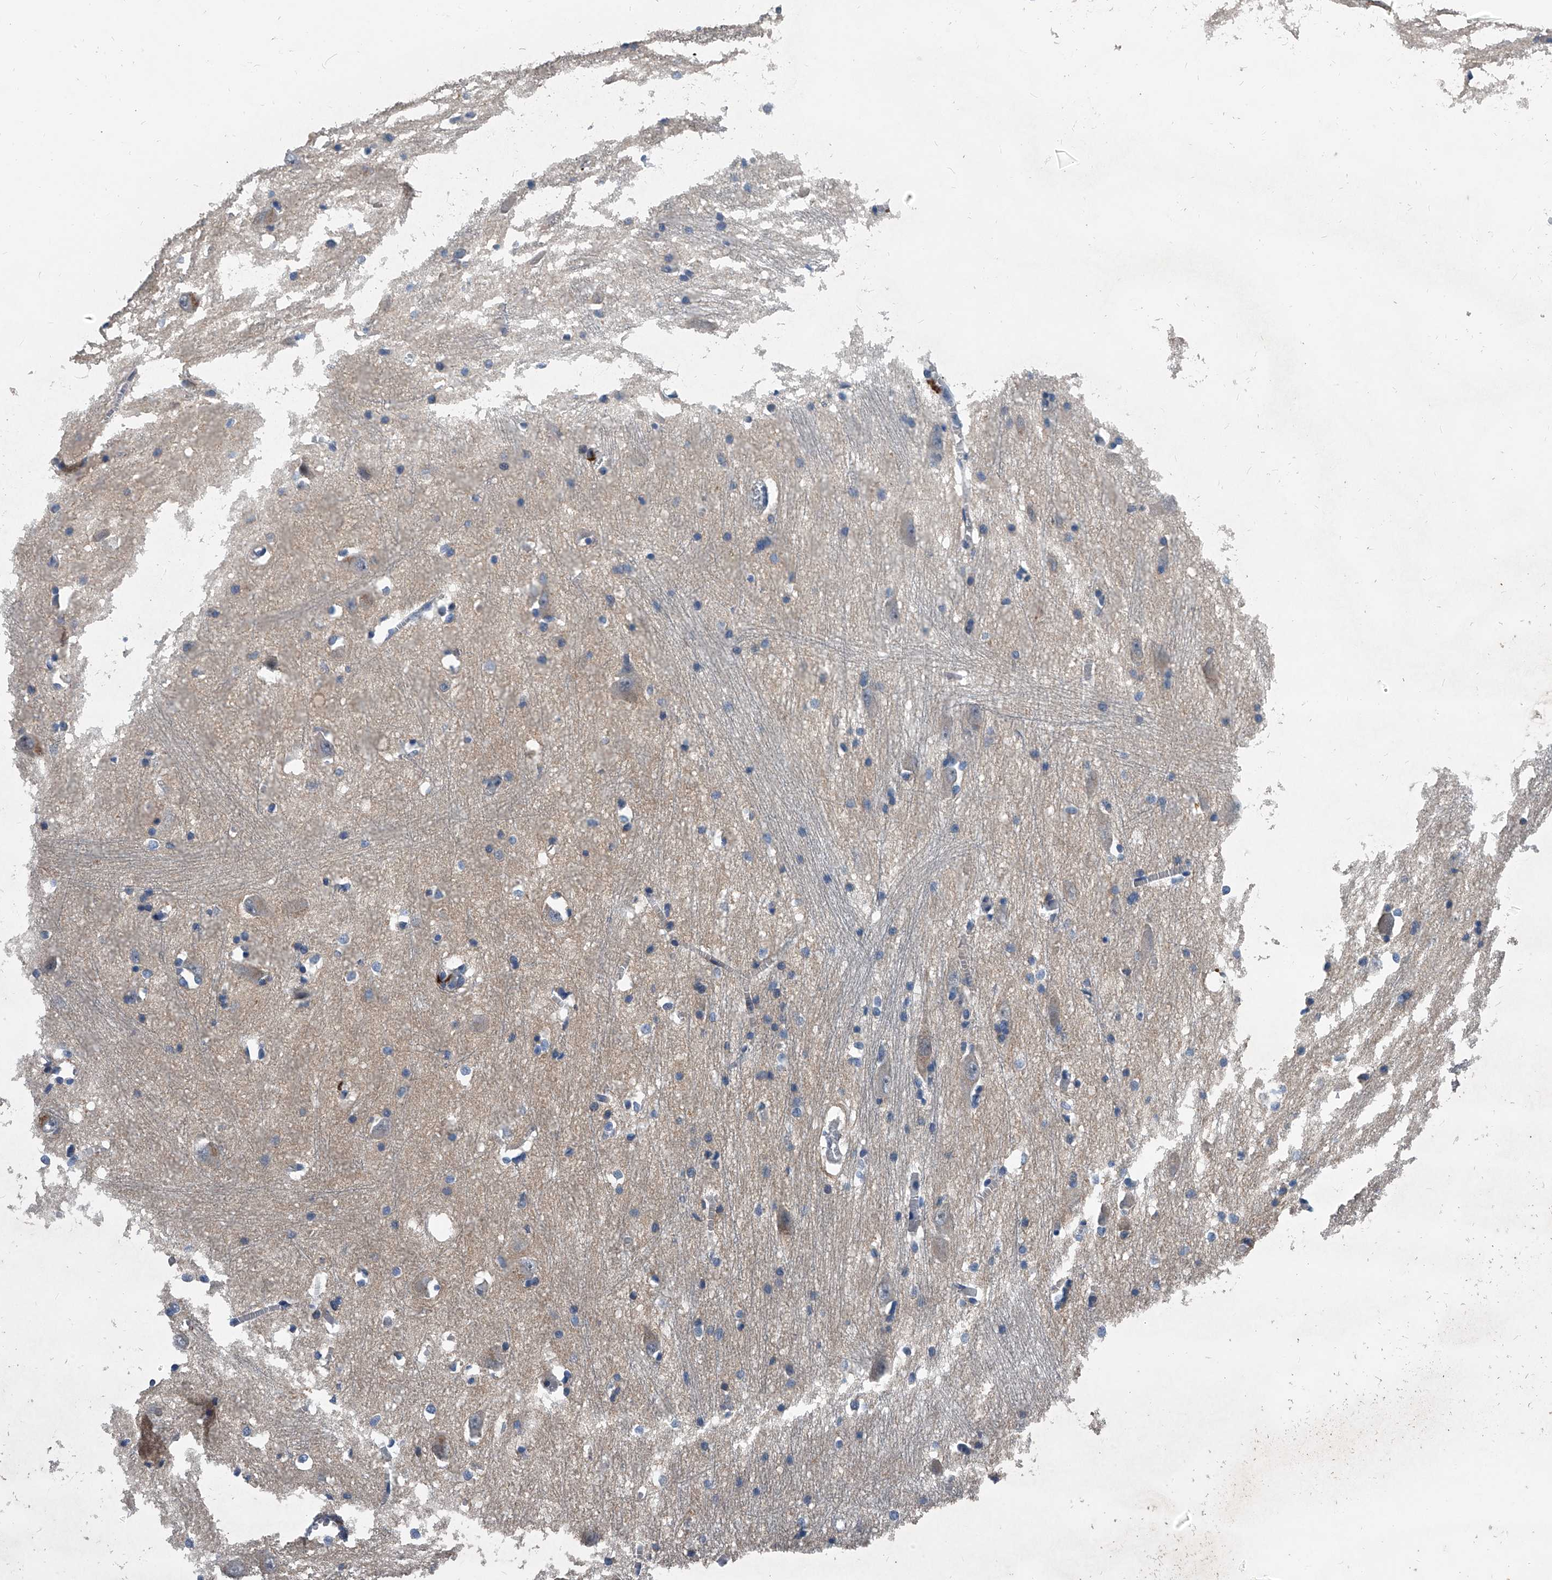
{"staining": {"intensity": "negative", "quantity": "none", "location": "none"}, "tissue": "caudate", "cell_type": "Glial cells", "image_type": "normal", "snomed": [{"axis": "morphology", "description": "Normal tissue, NOS"}, {"axis": "topography", "description": "Lateral ventricle wall"}], "caption": "This is an IHC photomicrograph of benign human caudate. There is no staining in glial cells.", "gene": "PHACTR1", "patient": {"sex": "male", "age": 37}}